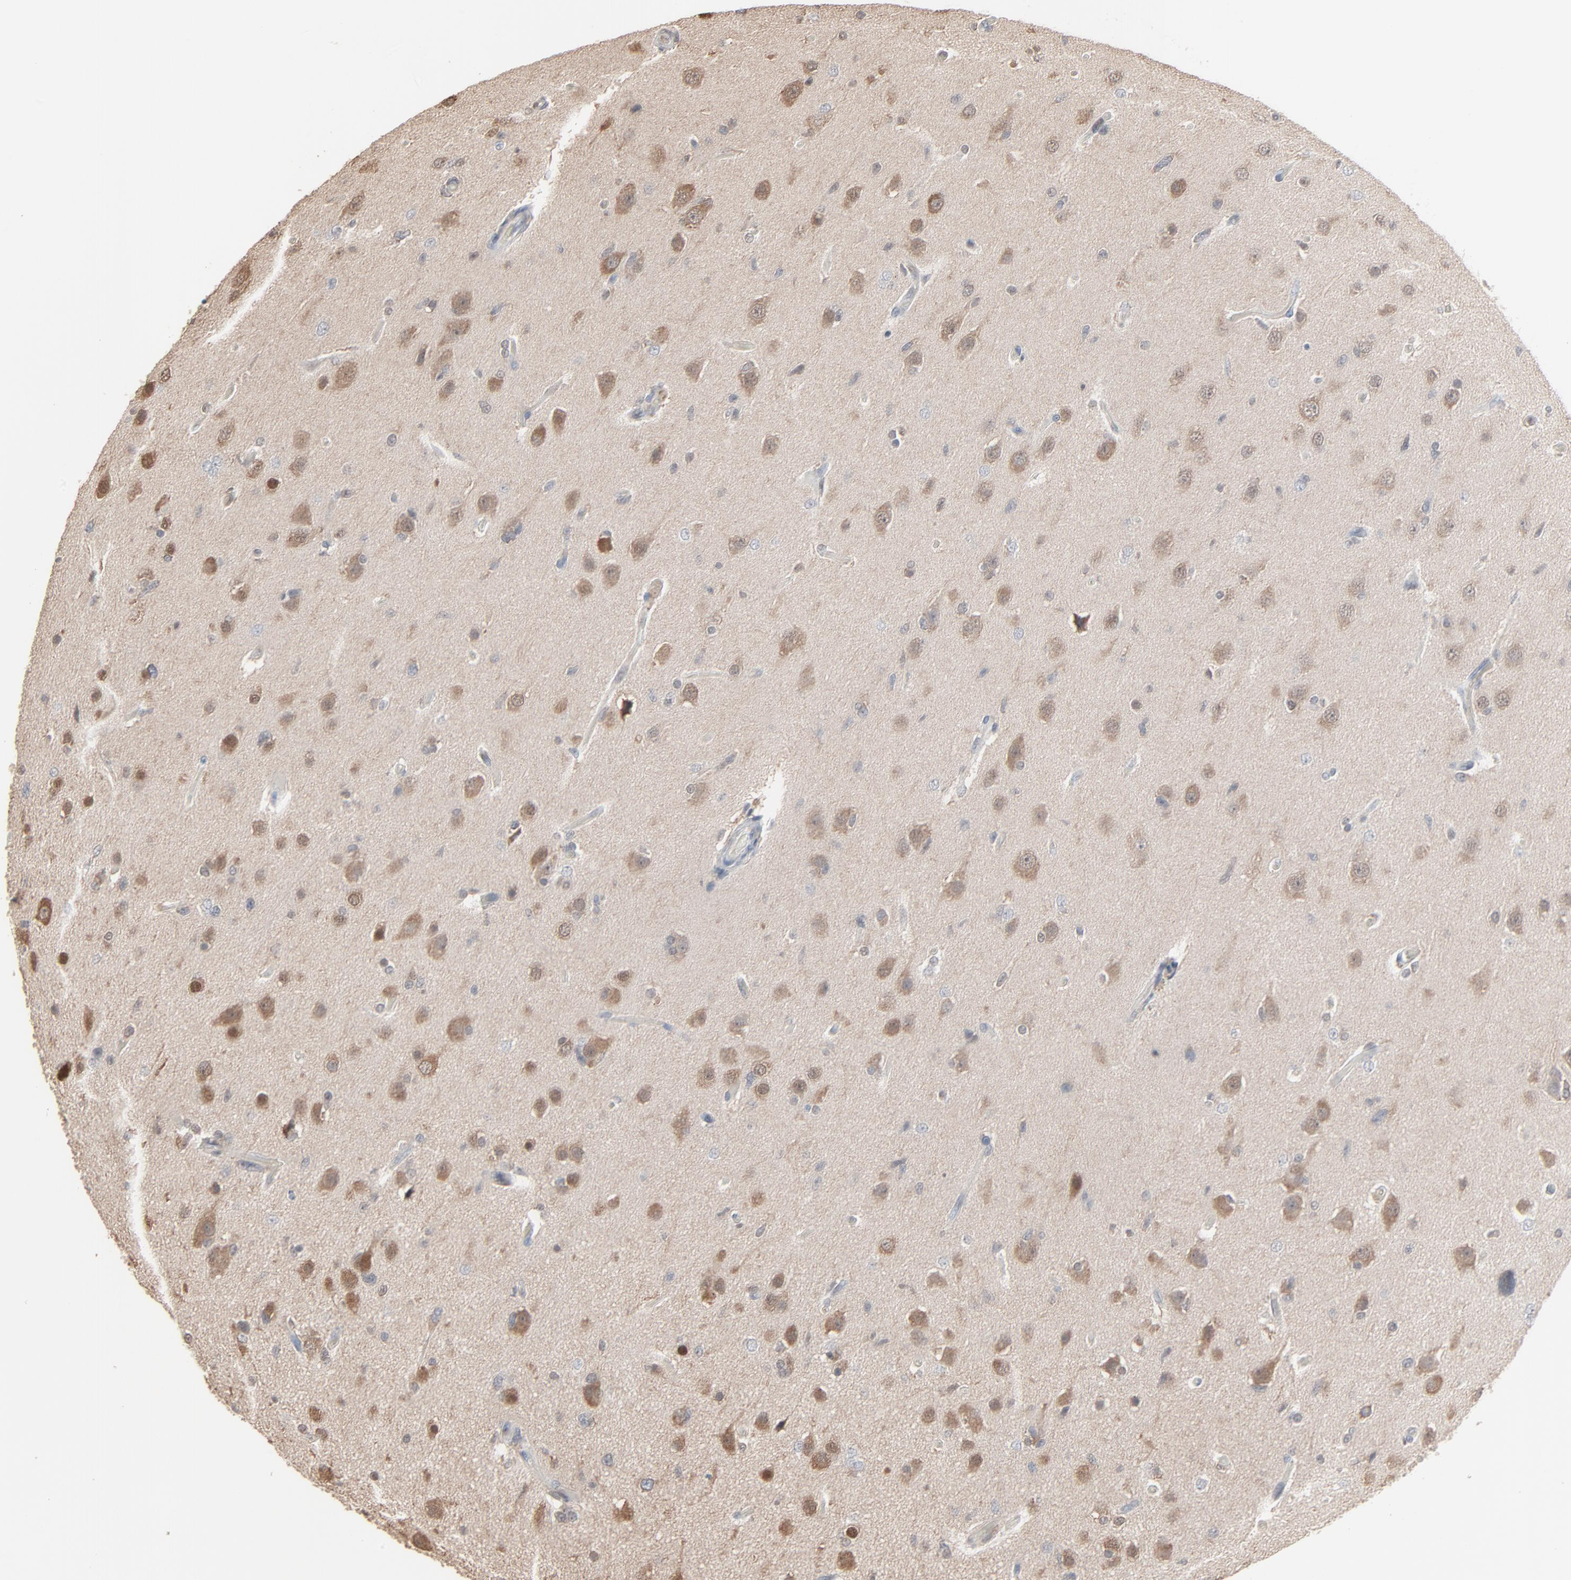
{"staining": {"intensity": "moderate", "quantity": "25%-75%", "location": "cytoplasmic/membranous,nuclear"}, "tissue": "glioma", "cell_type": "Tumor cells", "image_type": "cancer", "snomed": [{"axis": "morphology", "description": "Glioma, malignant, High grade"}, {"axis": "topography", "description": "Brain"}], "caption": "Human glioma stained with a brown dye exhibits moderate cytoplasmic/membranous and nuclear positive positivity in about 25%-75% of tumor cells.", "gene": "CCT5", "patient": {"sex": "male", "age": 33}}